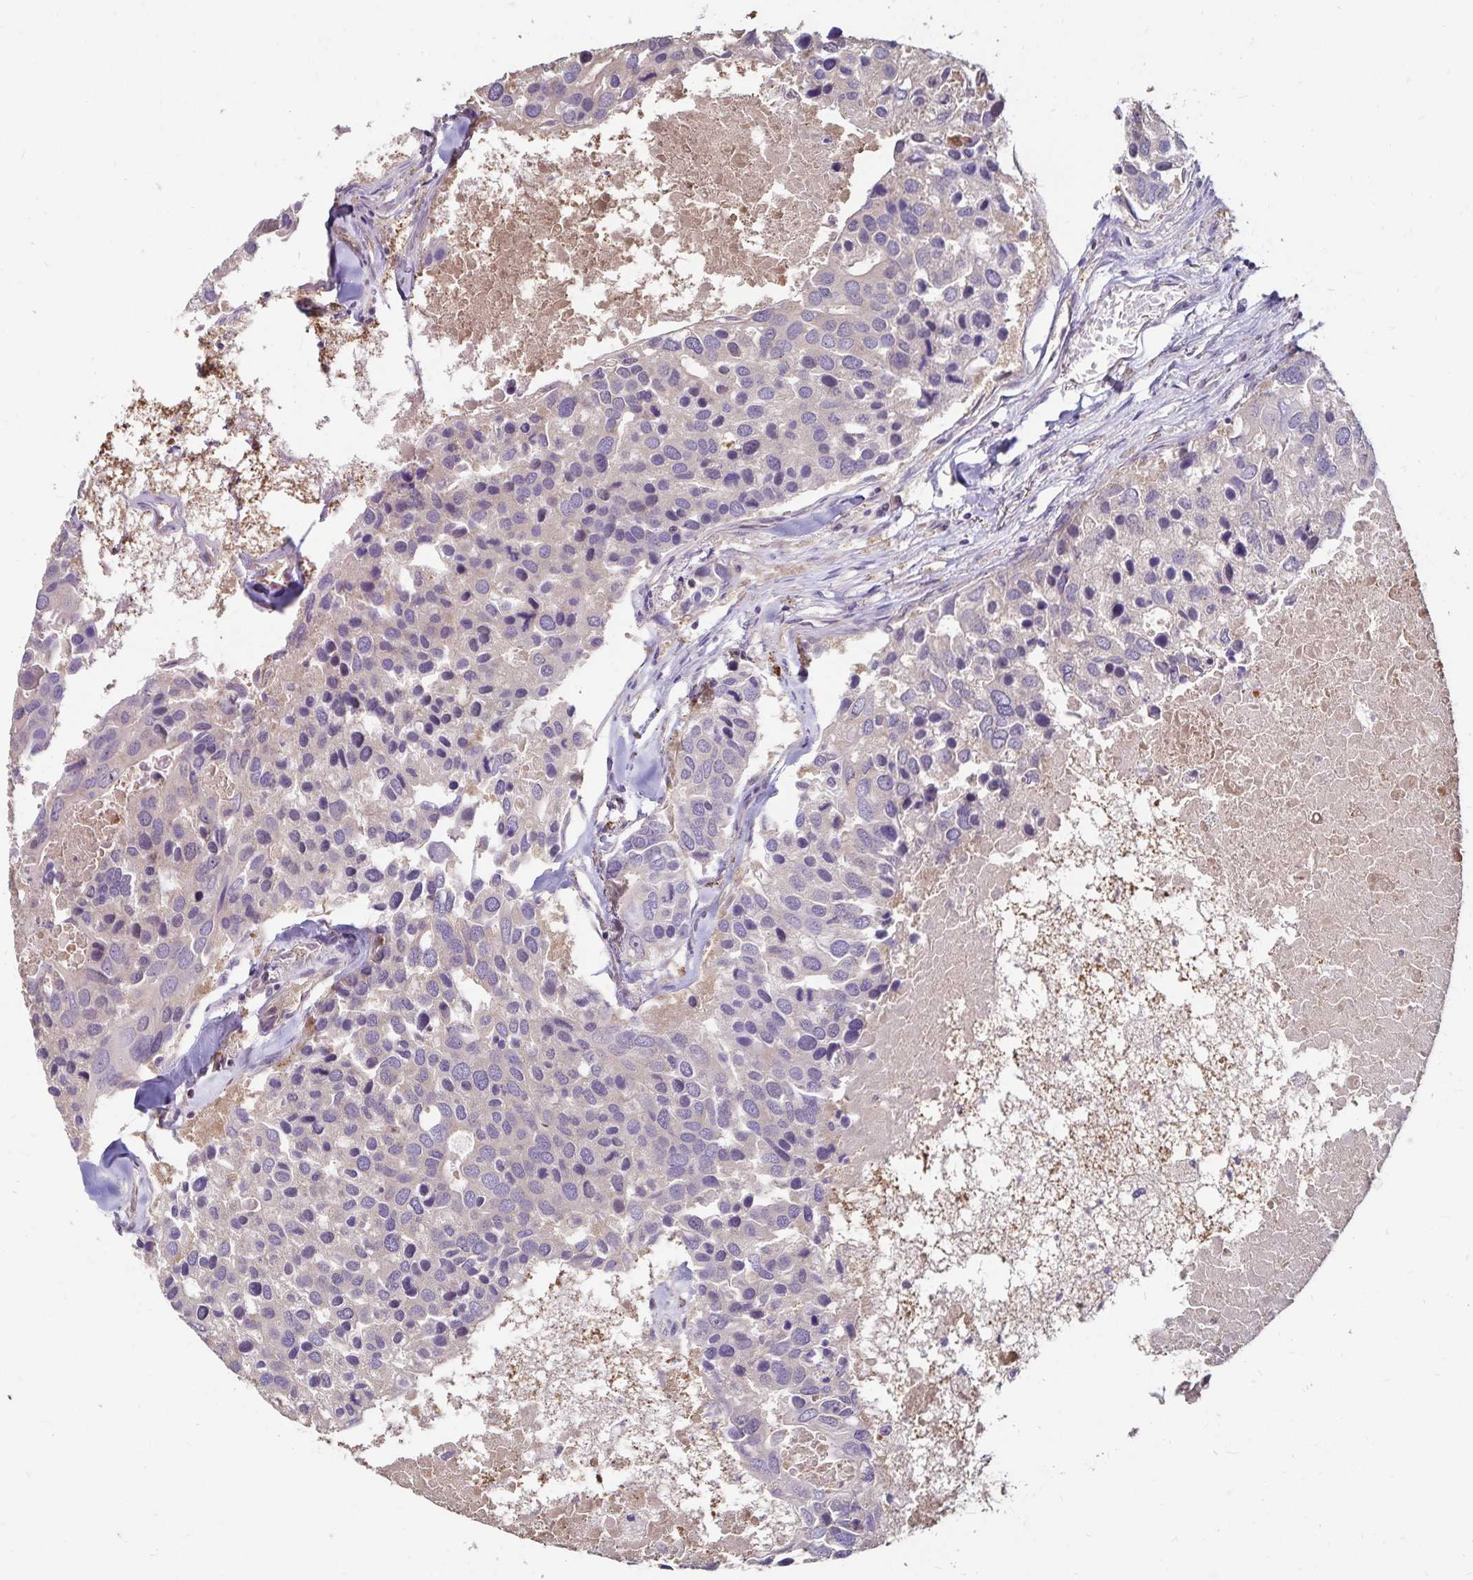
{"staining": {"intensity": "negative", "quantity": "none", "location": "none"}, "tissue": "breast cancer", "cell_type": "Tumor cells", "image_type": "cancer", "snomed": [{"axis": "morphology", "description": "Duct carcinoma"}, {"axis": "topography", "description": "Breast"}], "caption": "Breast cancer was stained to show a protein in brown. There is no significant staining in tumor cells. (DAB (3,3'-diaminobenzidine) IHC, high magnification).", "gene": "EMC10", "patient": {"sex": "female", "age": 83}}